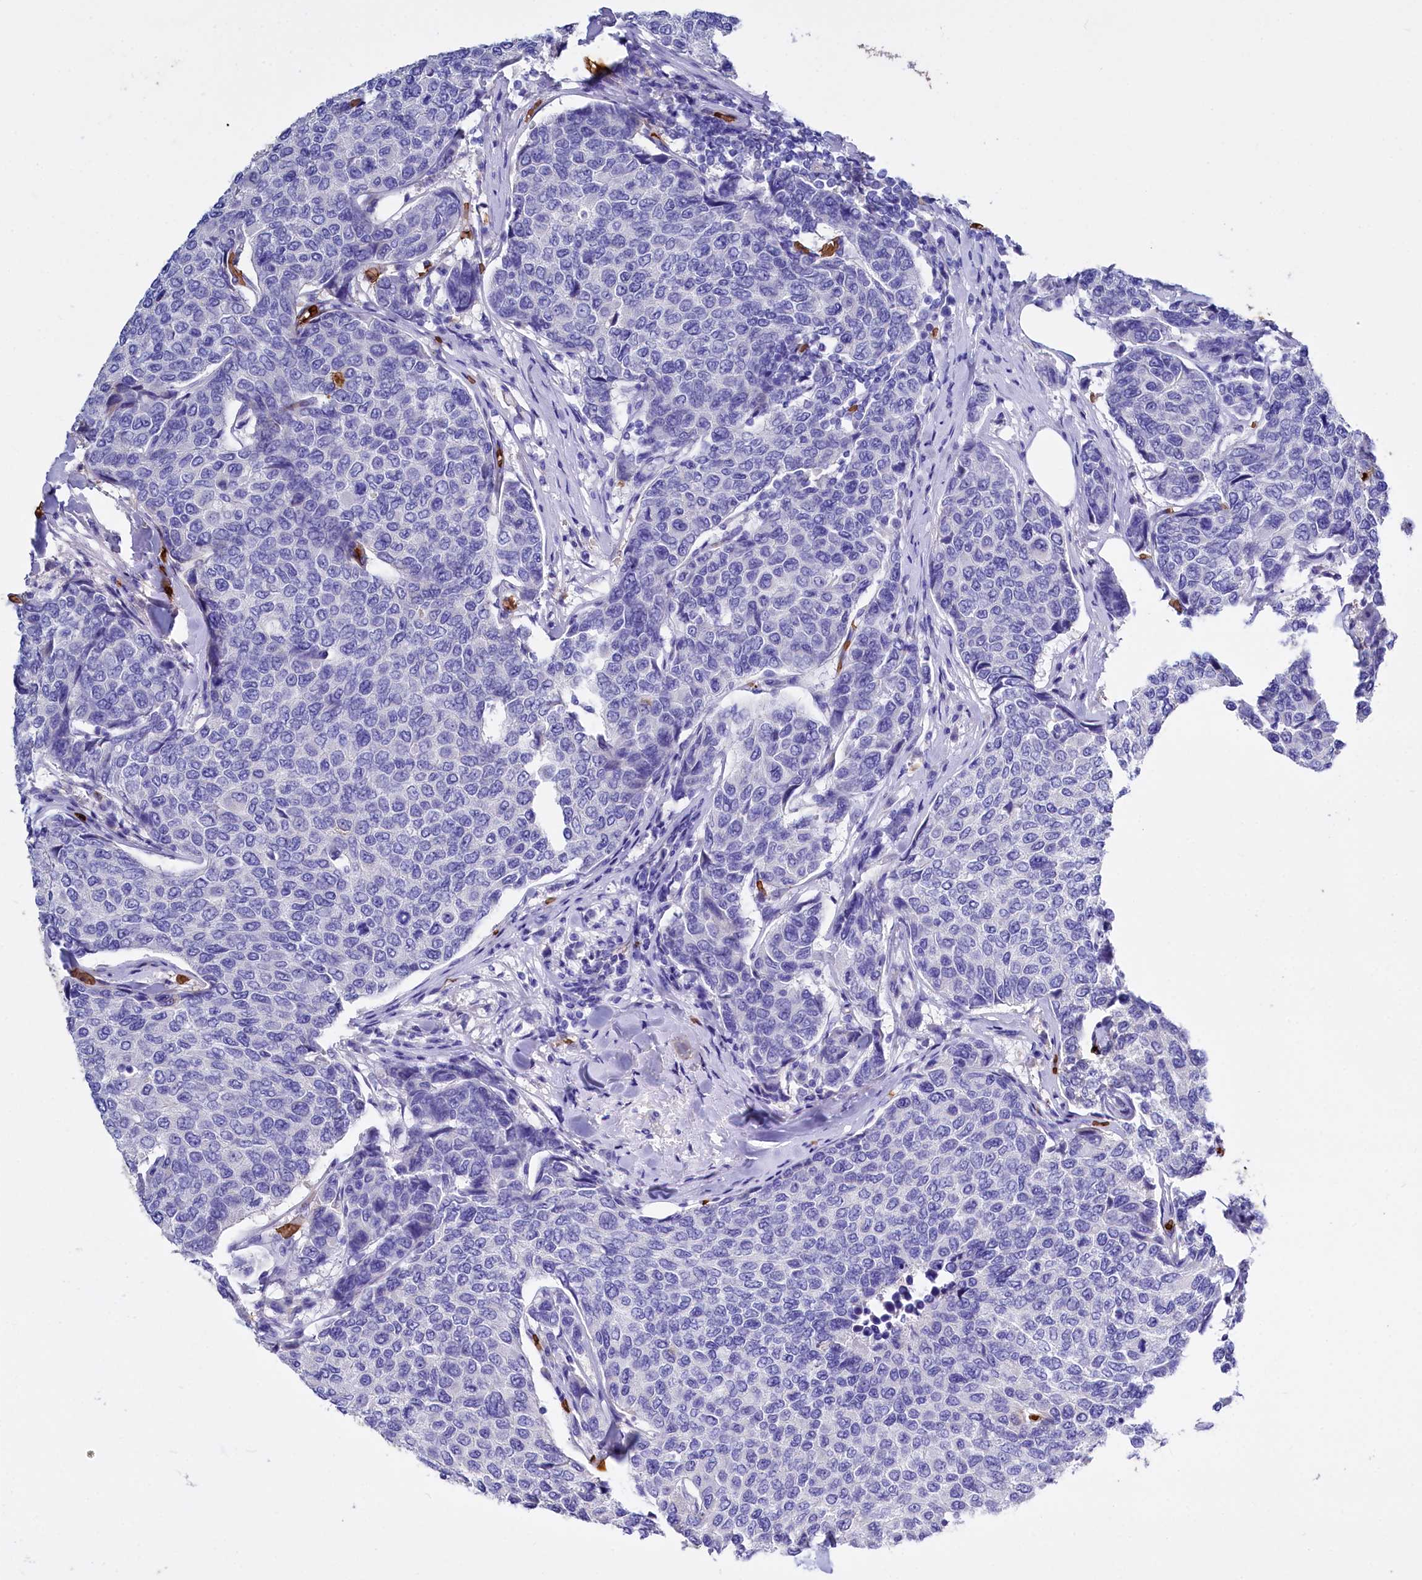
{"staining": {"intensity": "negative", "quantity": "none", "location": "none"}, "tissue": "breast cancer", "cell_type": "Tumor cells", "image_type": "cancer", "snomed": [{"axis": "morphology", "description": "Duct carcinoma"}, {"axis": "topography", "description": "Breast"}], "caption": "Immunohistochemical staining of breast cancer shows no significant positivity in tumor cells.", "gene": "RPUSD3", "patient": {"sex": "female", "age": 55}}